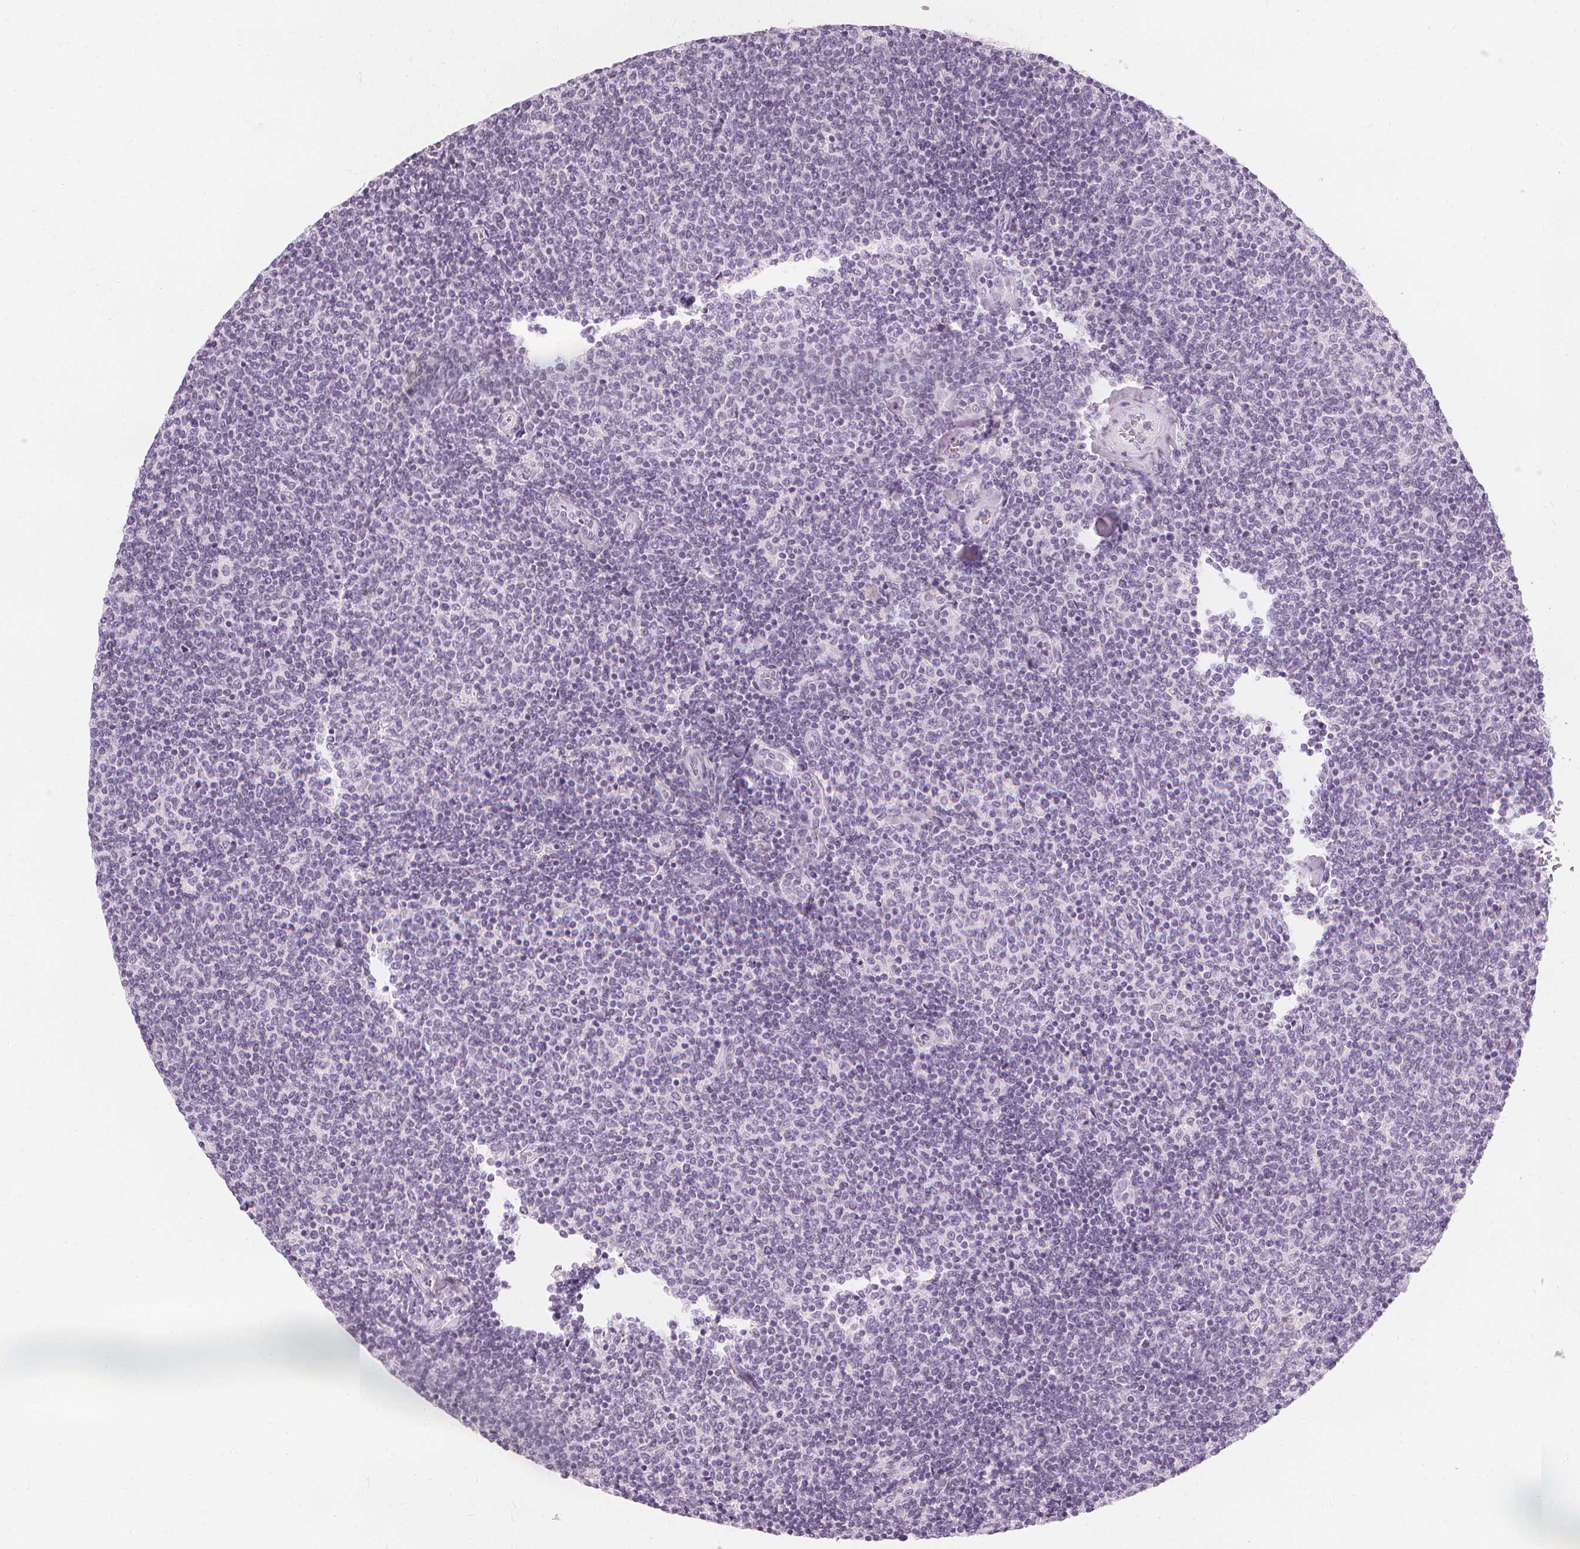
{"staining": {"intensity": "negative", "quantity": "none", "location": "none"}, "tissue": "lymphoma", "cell_type": "Tumor cells", "image_type": "cancer", "snomed": [{"axis": "morphology", "description": "Malignant lymphoma, non-Hodgkin's type, Low grade"}, {"axis": "topography", "description": "Lymph node"}], "caption": "A high-resolution histopathology image shows immunohistochemistry staining of low-grade malignant lymphoma, non-Hodgkin's type, which reveals no significant staining in tumor cells. Nuclei are stained in blue.", "gene": "TFF1", "patient": {"sex": "male", "age": 52}}